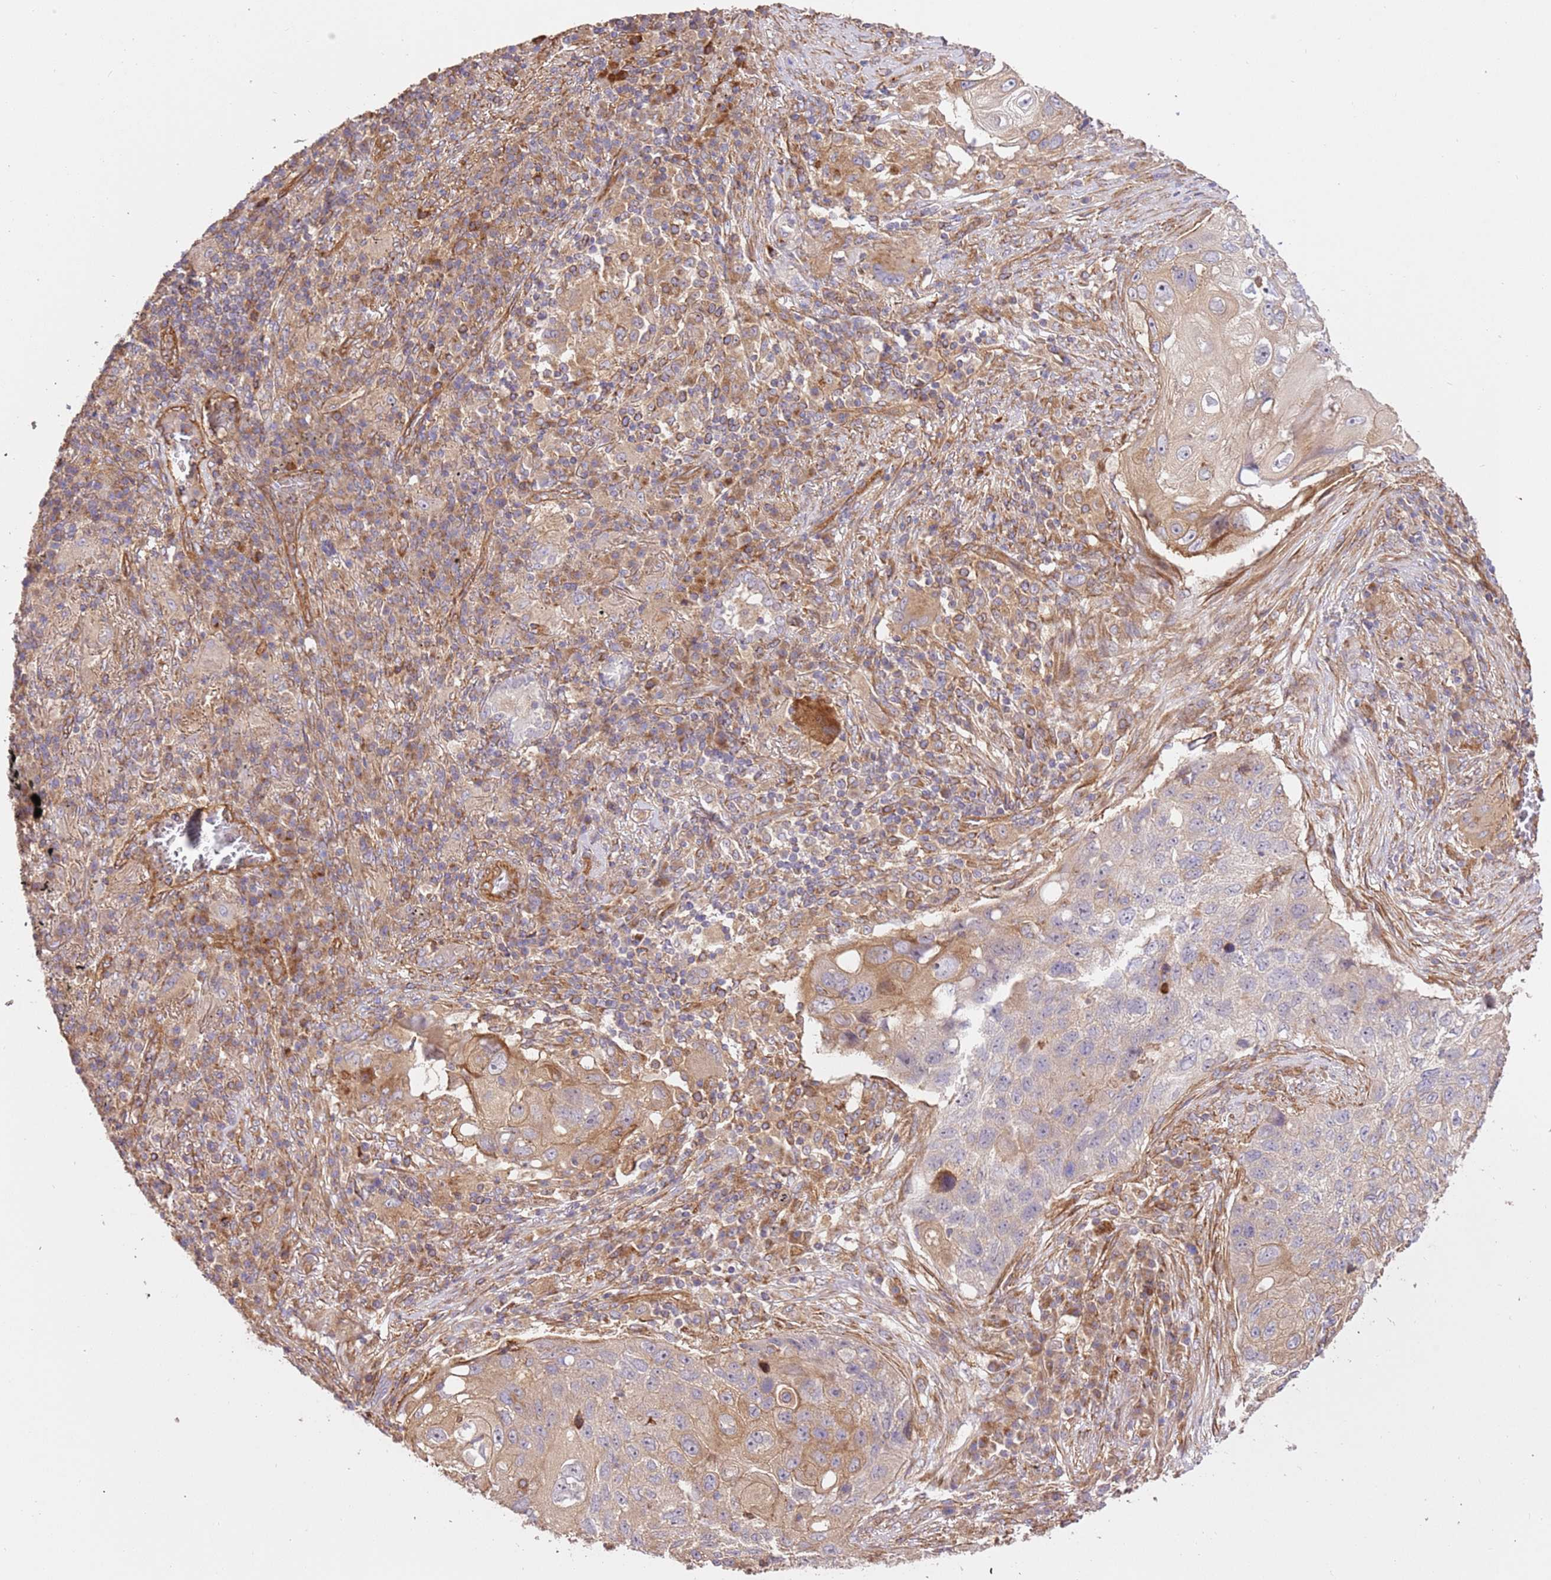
{"staining": {"intensity": "moderate", "quantity": "25%-75%", "location": "cytoplasmic/membranous"}, "tissue": "lung cancer", "cell_type": "Tumor cells", "image_type": "cancer", "snomed": [{"axis": "morphology", "description": "Squamous cell carcinoma, NOS"}, {"axis": "topography", "description": "Lung"}], "caption": "A histopathology image of human lung squamous cell carcinoma stained for a protein demonstrates moderate cytoplasmic/membranous brown staining in tumor cells.", "gene": "ZBTB39", "patient": {"sex": "female", "age": 63}}